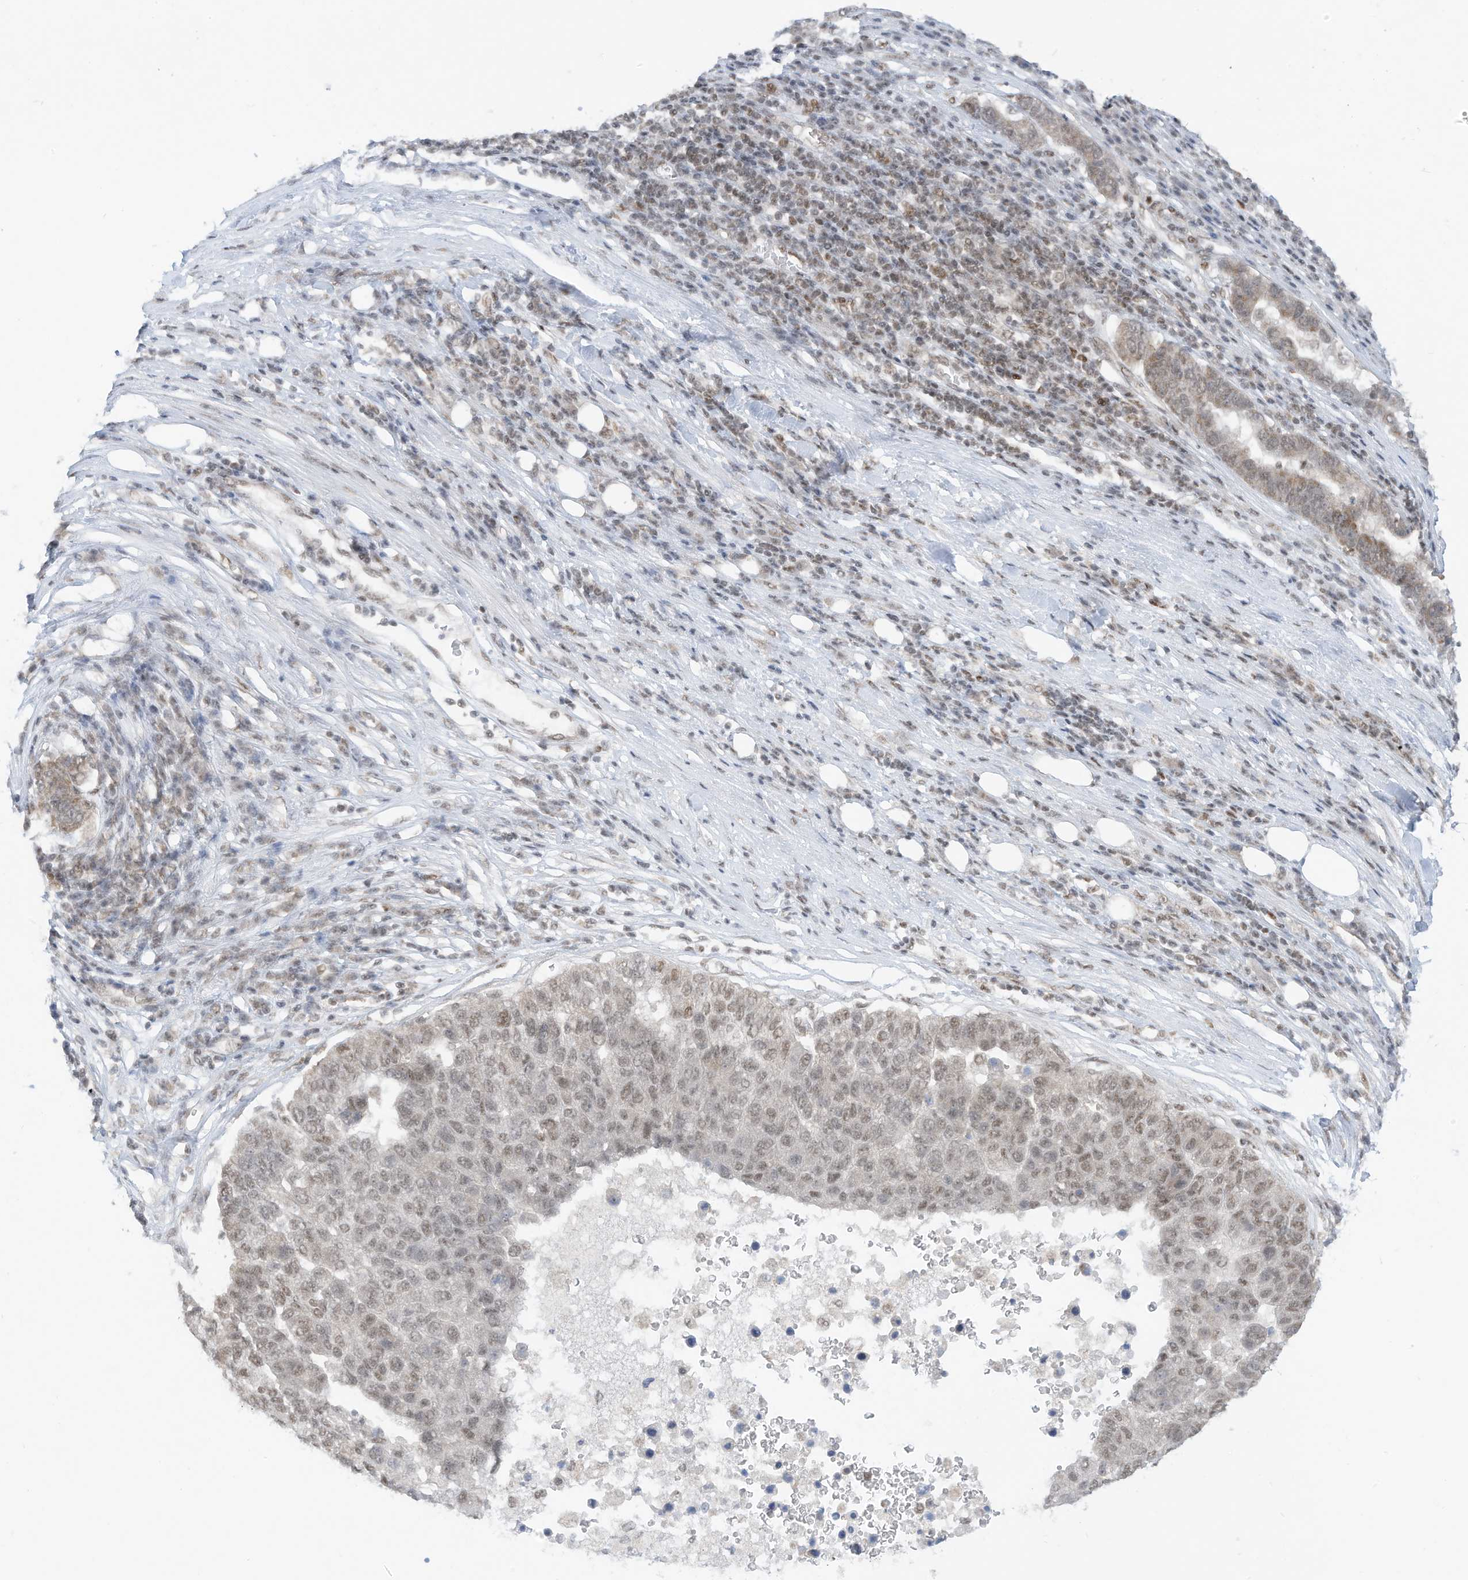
{"staining": {"intensity": "weak", "quantity": "<25%", "location": "nuclear"}, "tissue": "pancreatic cancer", "cell_type": "Tumor cells", "image_type": "cancer", "snomed": [{"axis": "morphology", "description": "Adenocarcinoma, NOS"}, {"axis": "topography", "description": "Pancreas"}], "caption": "An IHC image of pancreatic cancer is shown. There is no staining in tumor cells of pancreatic cancer.", "gene": "AURKAIP1", "patient": {"sex": "female", "age": 61}}